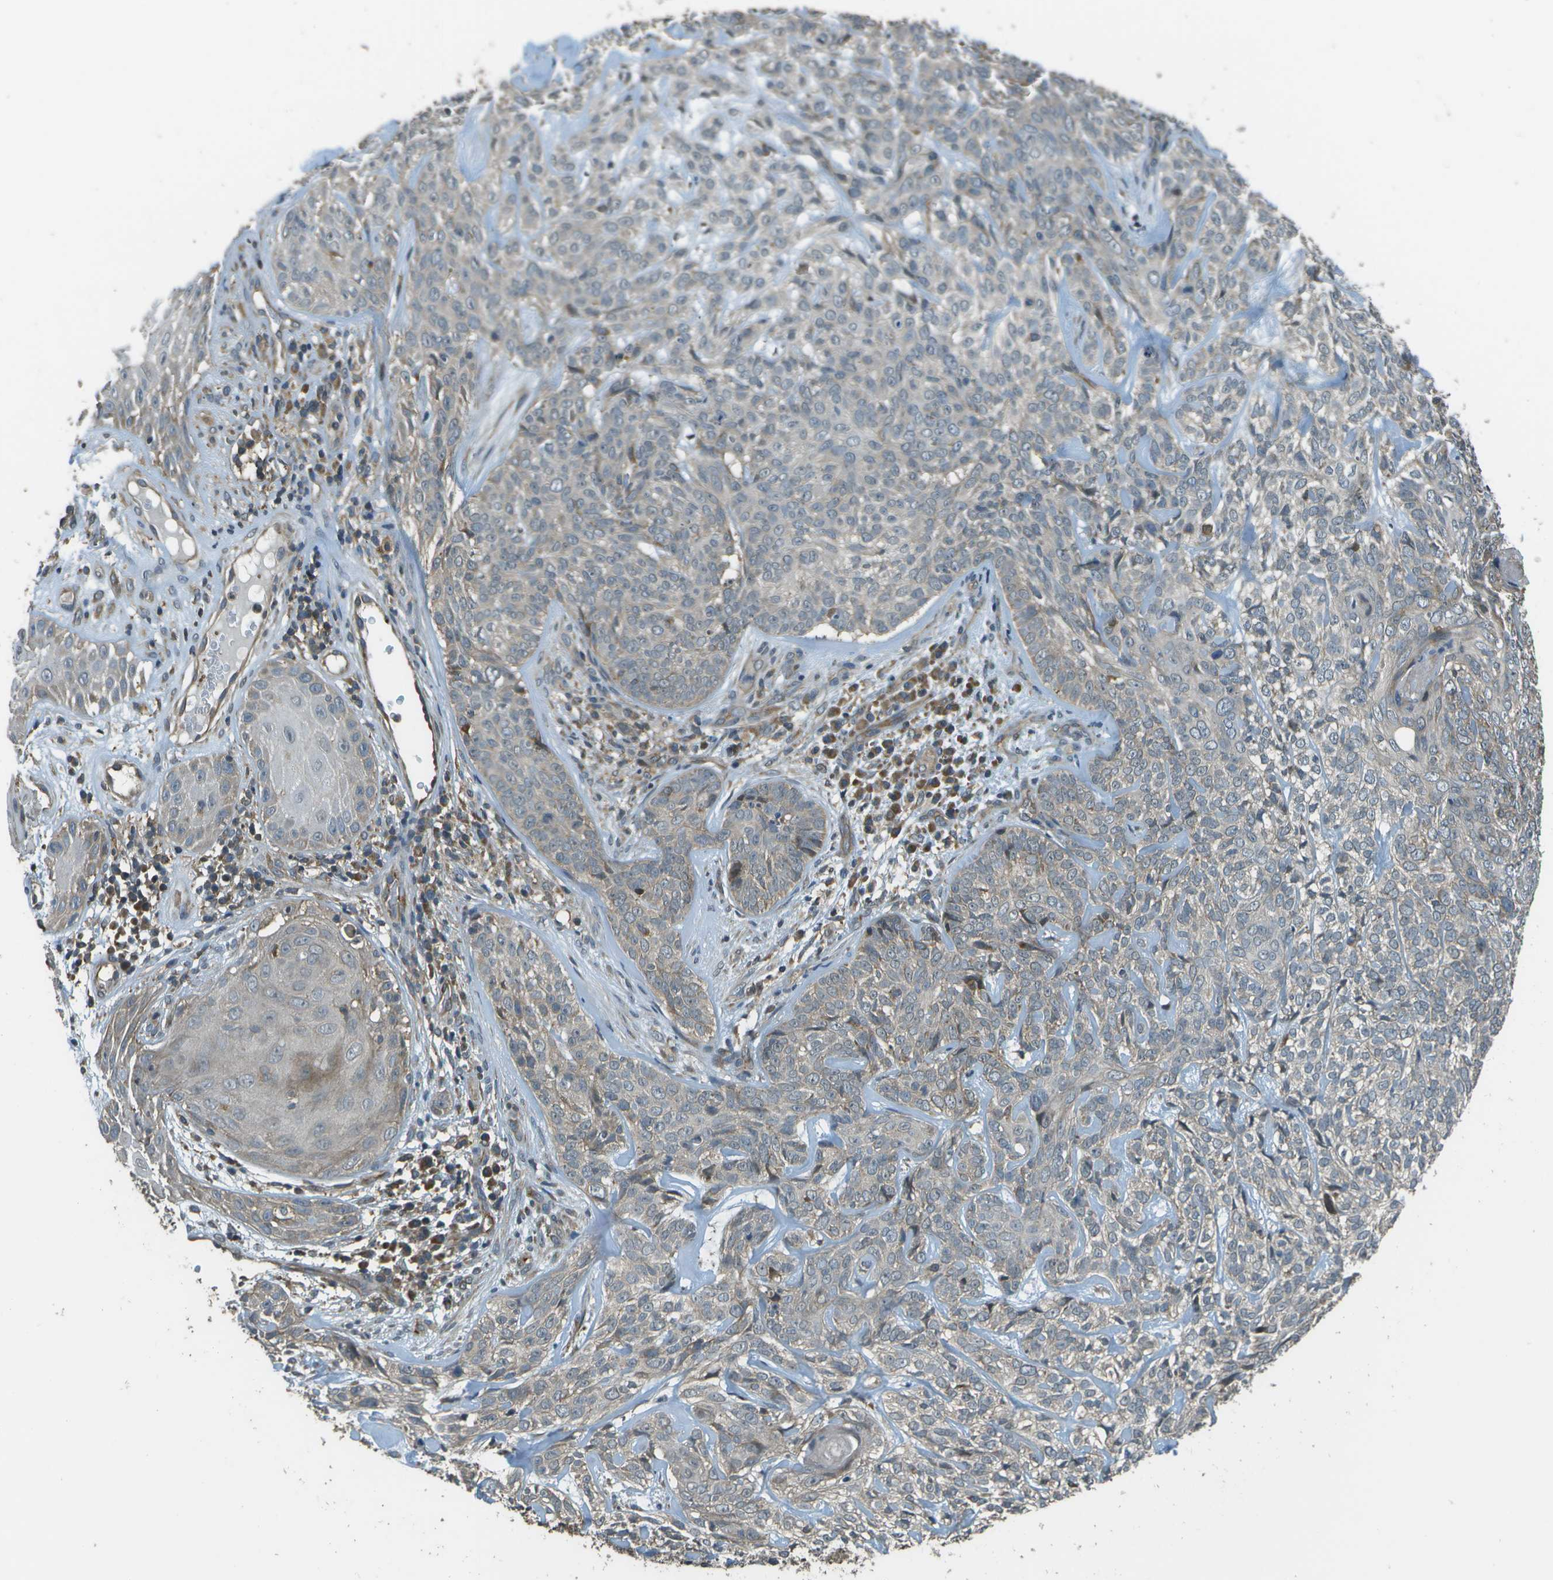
{"staining": {"intensity": "moderate", "quantity": "<25%", "location": "cytoplasmic/membranous"}, "tissue": "skin cancer", "cell_type": "Tumor cells", "image_type": "cancer", "snomed": [{"axis": "morphology", "description": "Basal cell carcinoma"}, {"axis": "topography", "description": "Skin"}], "caption": "Skin cancer tissue displays moderate cytoplasmic/membranous expression in about <25% of tumor cells", "gene": "PLPBP", "patient": {"sex": "male", "age": 72}}